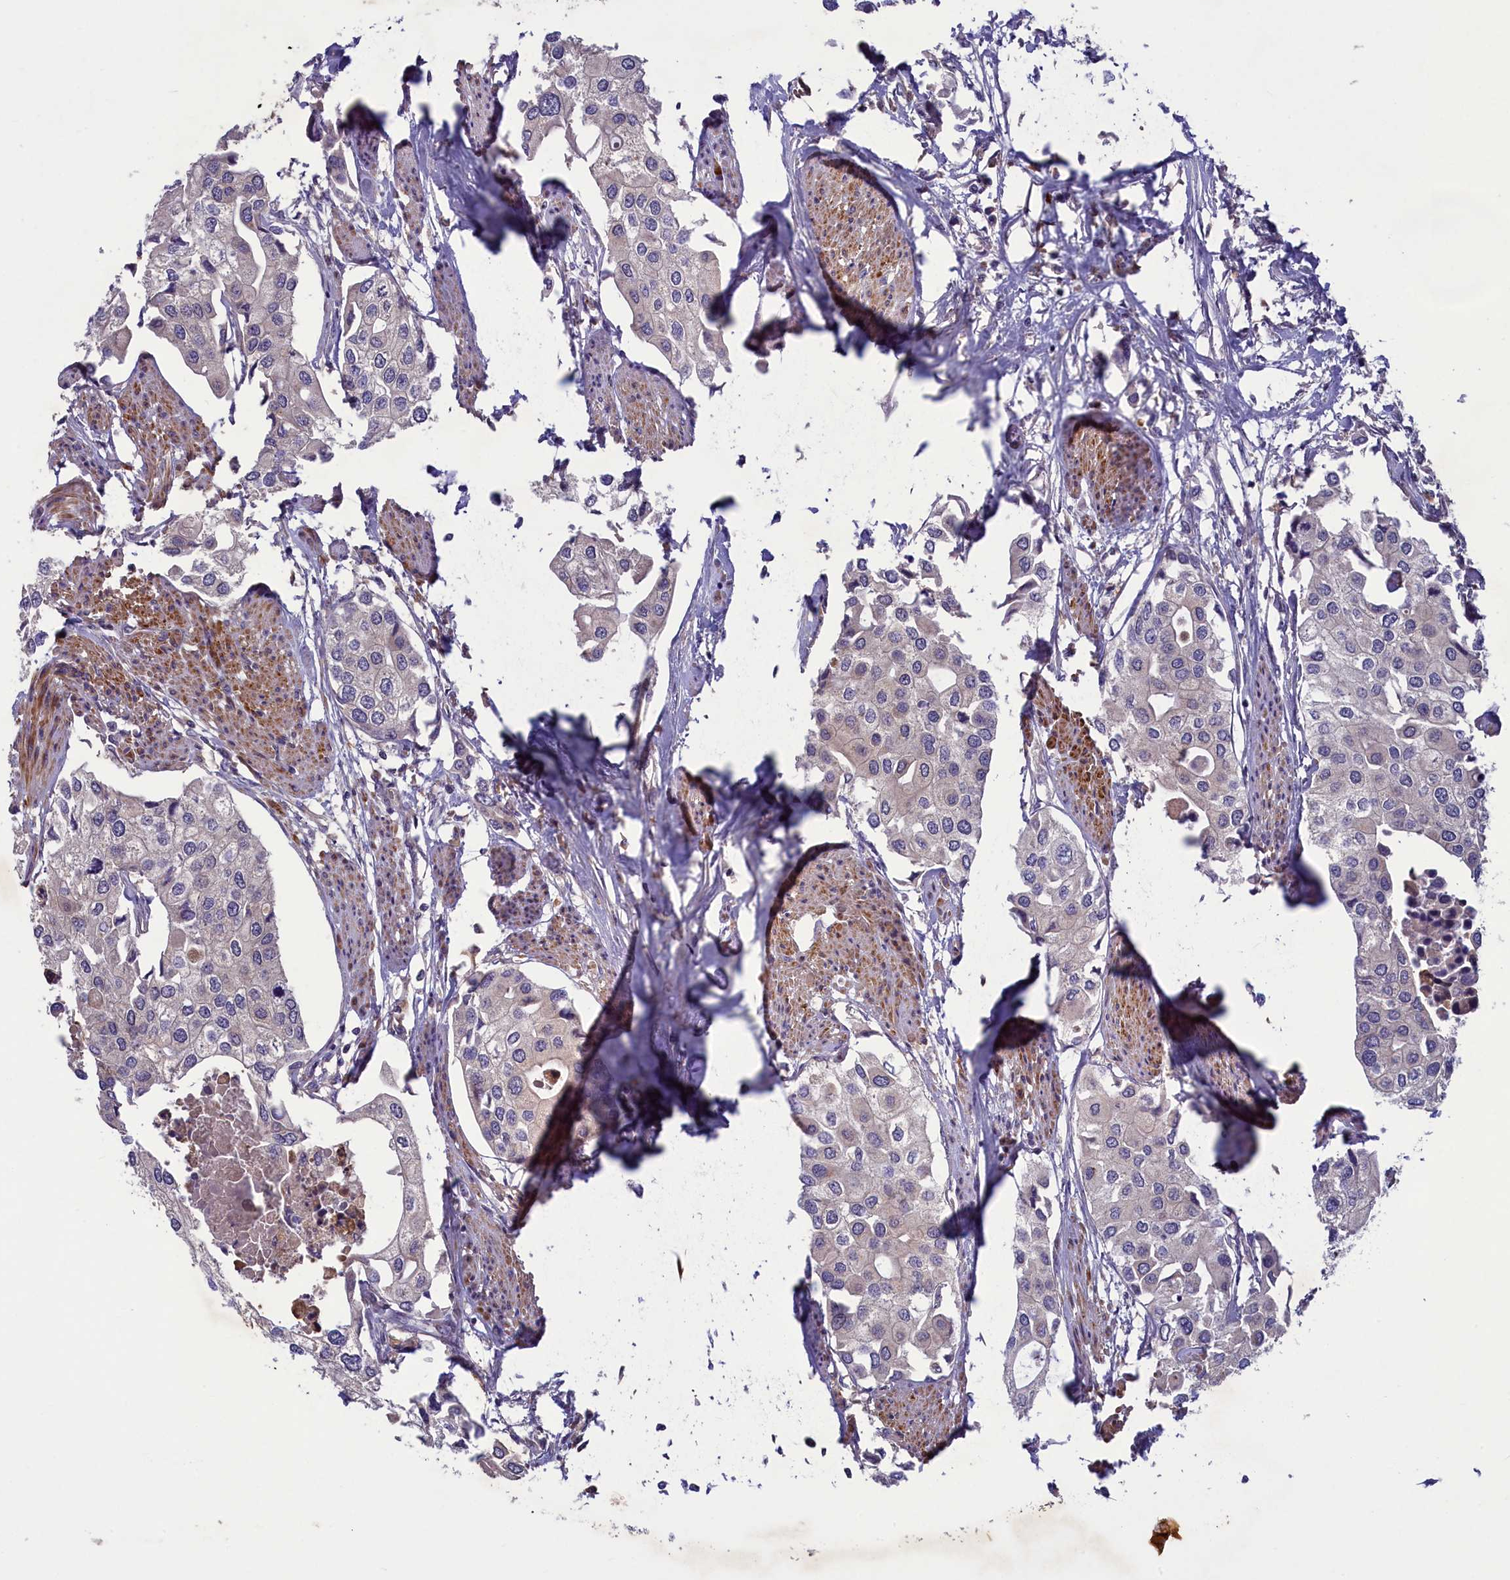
{"staining": {"intensity": "weak", "quantity": "<25%", "location": "cytoplasmic/membranous"}, "tissue": "urothelial cancer", "cell_type": "Tumor cells", "image_type": "cancer", "snomed": [{"axis": "morphology", "description": "Urothelial carcinoma, High grade"}, {"axis": "topography", "description": "Urinary bladder"}], "caption": "Tumor cells show no significant positivity in urothelial cancer. (DAB (3,3'-diaminobenzidine) immunohistochemistry (IHC), high magnification).", "gene": "NUBP1", "patient": {"sex": "male", "age": 64}}